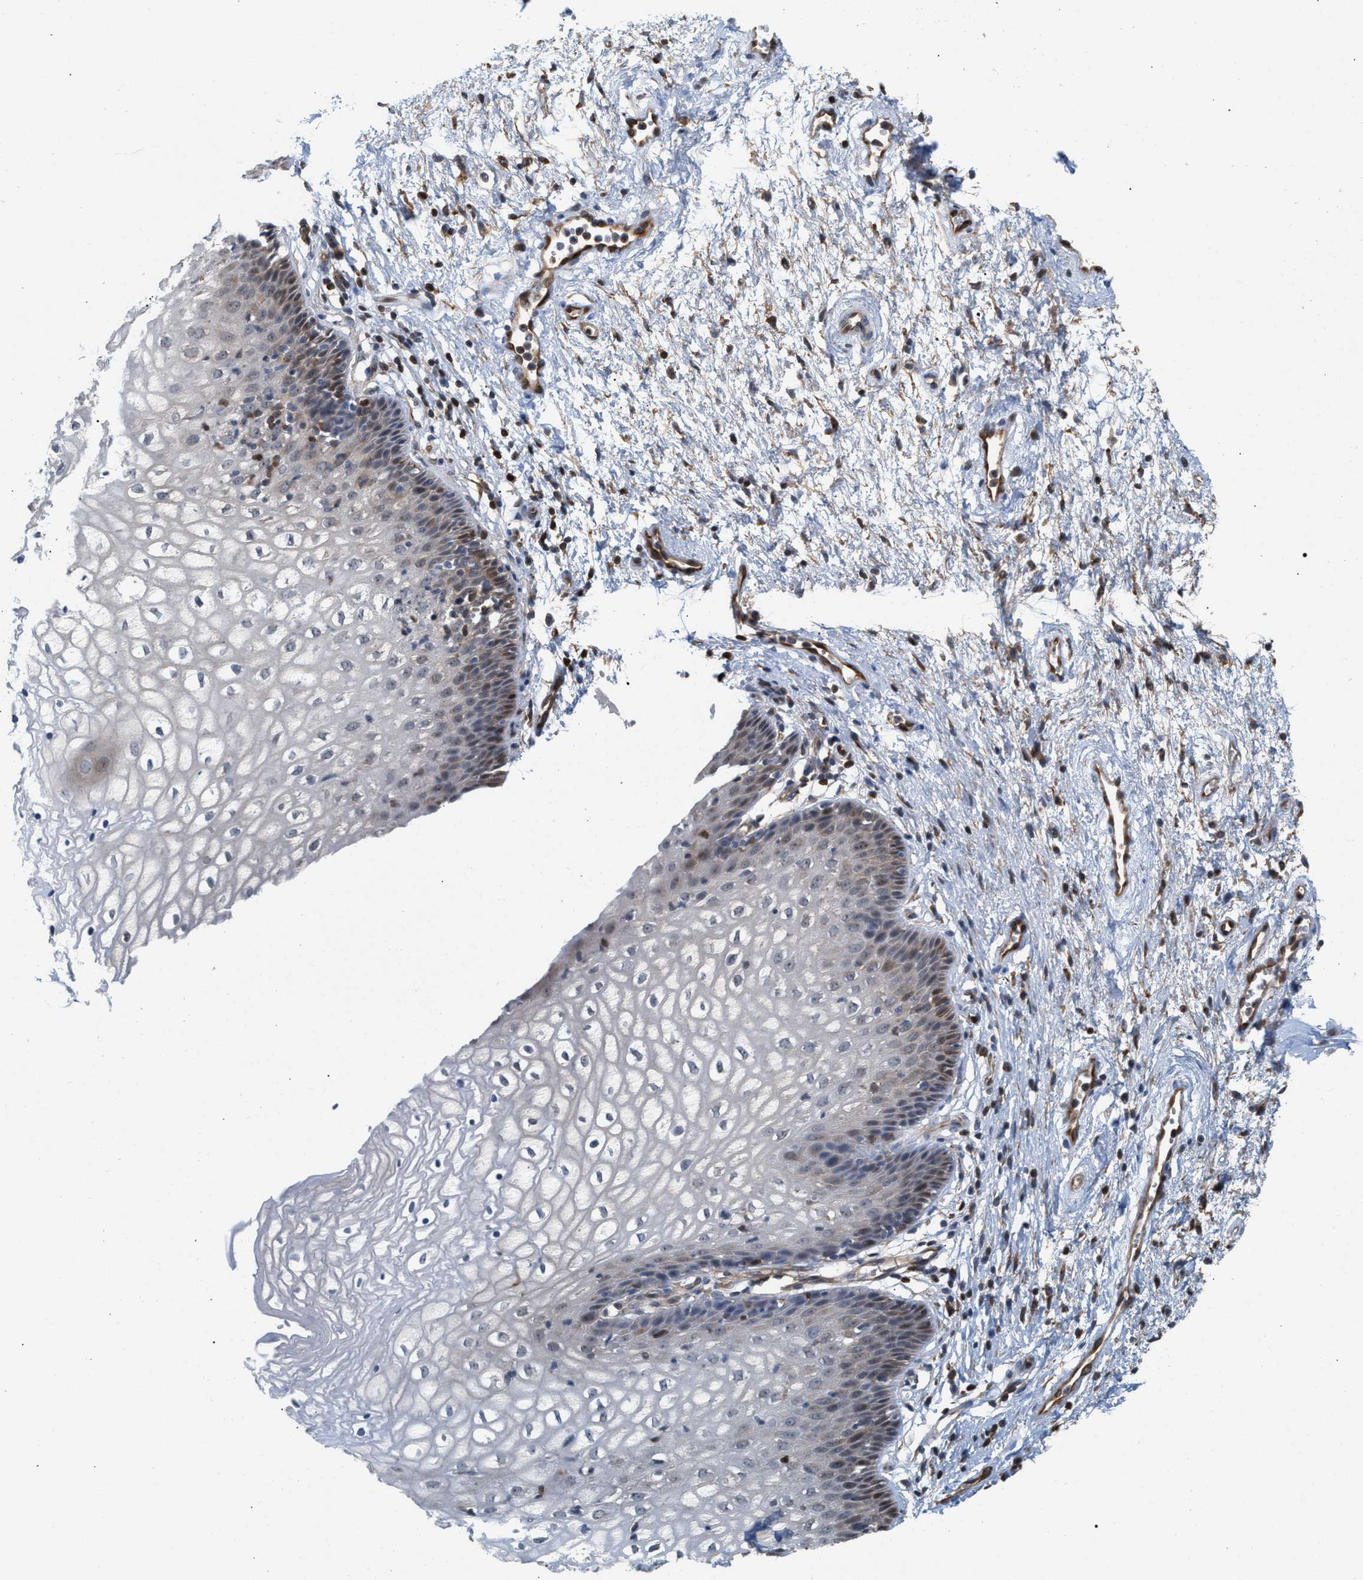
{"staining": {"intensity": "moderate", "quantity": "<25%", "location": "nuclear"}, "tissue": "vagina", "cell_type": "Squamous epithelial cells", "image_type": "normal", "snomed": [{"axis": "morphology", "description": "Normal tissue, NOS"}, {"axis": "topography", "description": "Vagina"}], "caption": "Moderate nuclear protein expression is appreciated in approximately <25% of squamous epithelial cells in vagina. (DAB IHC, brown staining for protein, blue staining for nuclei).", "gene": "GLOD4", "patient": {"sex": "female", "age": 34}}